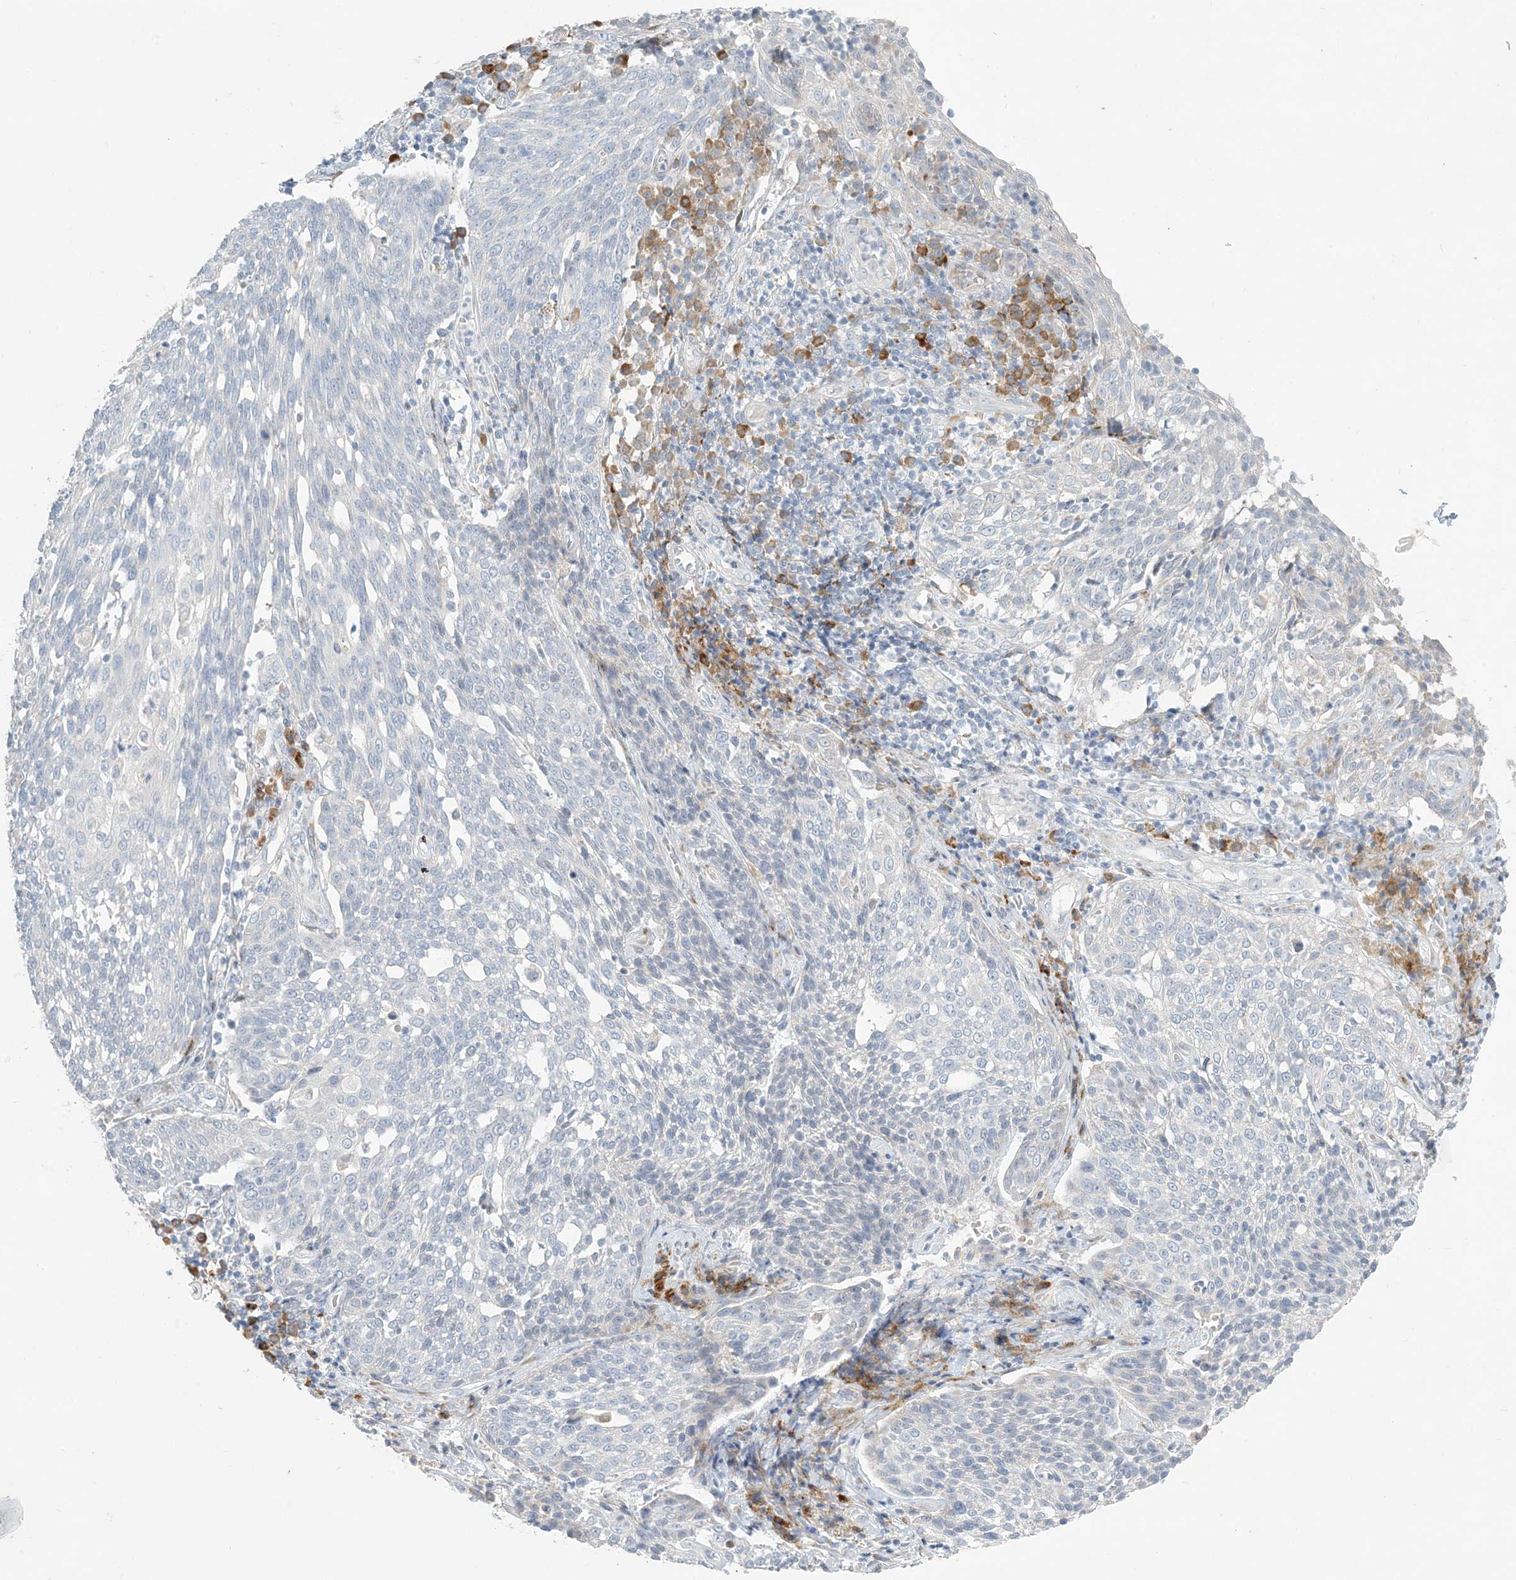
{"staining": {"intensity": "negative", "quantity": "none", "location": "none"}, "tissue": "cervical cancer", "cell_type": "Tumor cells", "image_type": "cancer", "snomed": [{"axis": "morphology", "description": "Squamous cell carcinoma, NOS"}, {"axis": "topography", "description": "Cervix"}], "caption": "This is an immunohistochemistry micrograph of human cervical squamous cell carcinoma. There is no staining in tumor cells.", "gene": "ZNF385D", "patient": {"sex": "female", "age": 34}}